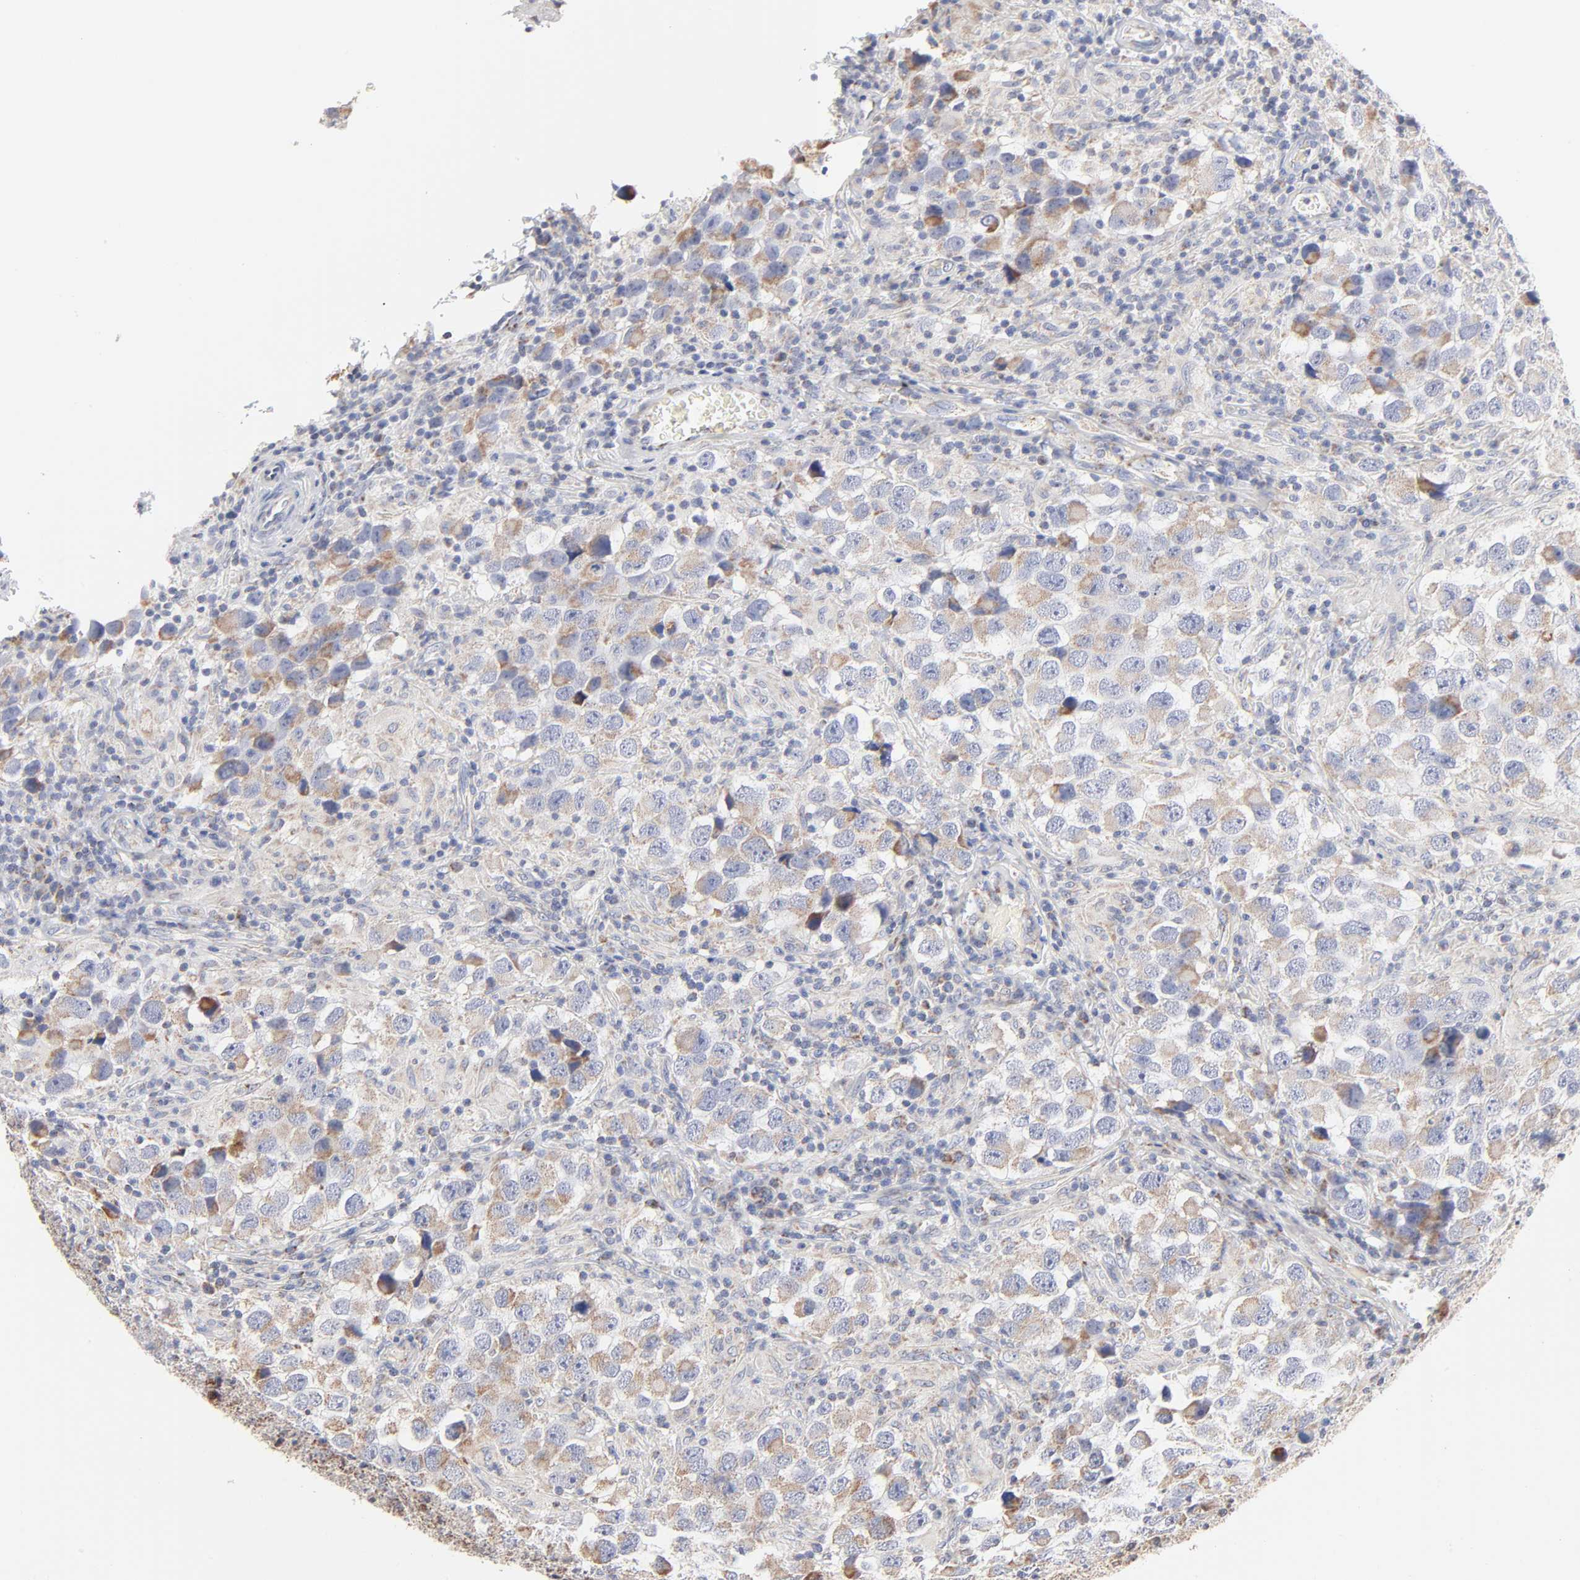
{"staining": {"intensity": "moderate", "quantity": ">75%", "location": "cytoplasmic/membranous"}, "tissue": "testis cancer", "cell_type": "Tumor cells", "image_type": "cancer", "snomed": [{"axis": "morphology", "description": "Carcinoma, Embryonal, NOS"}, {"axis": "topography", "description": "Testis"}], "caption": "About >75% of tumor cells in human embryonal carcinoma (testis) reveal moderate cytoplasmic/membranous protein expression as visualized by brown immunohistochemical staining.", "gene": "MRPL58", "patient": {"sex": "male", "age": 21}}